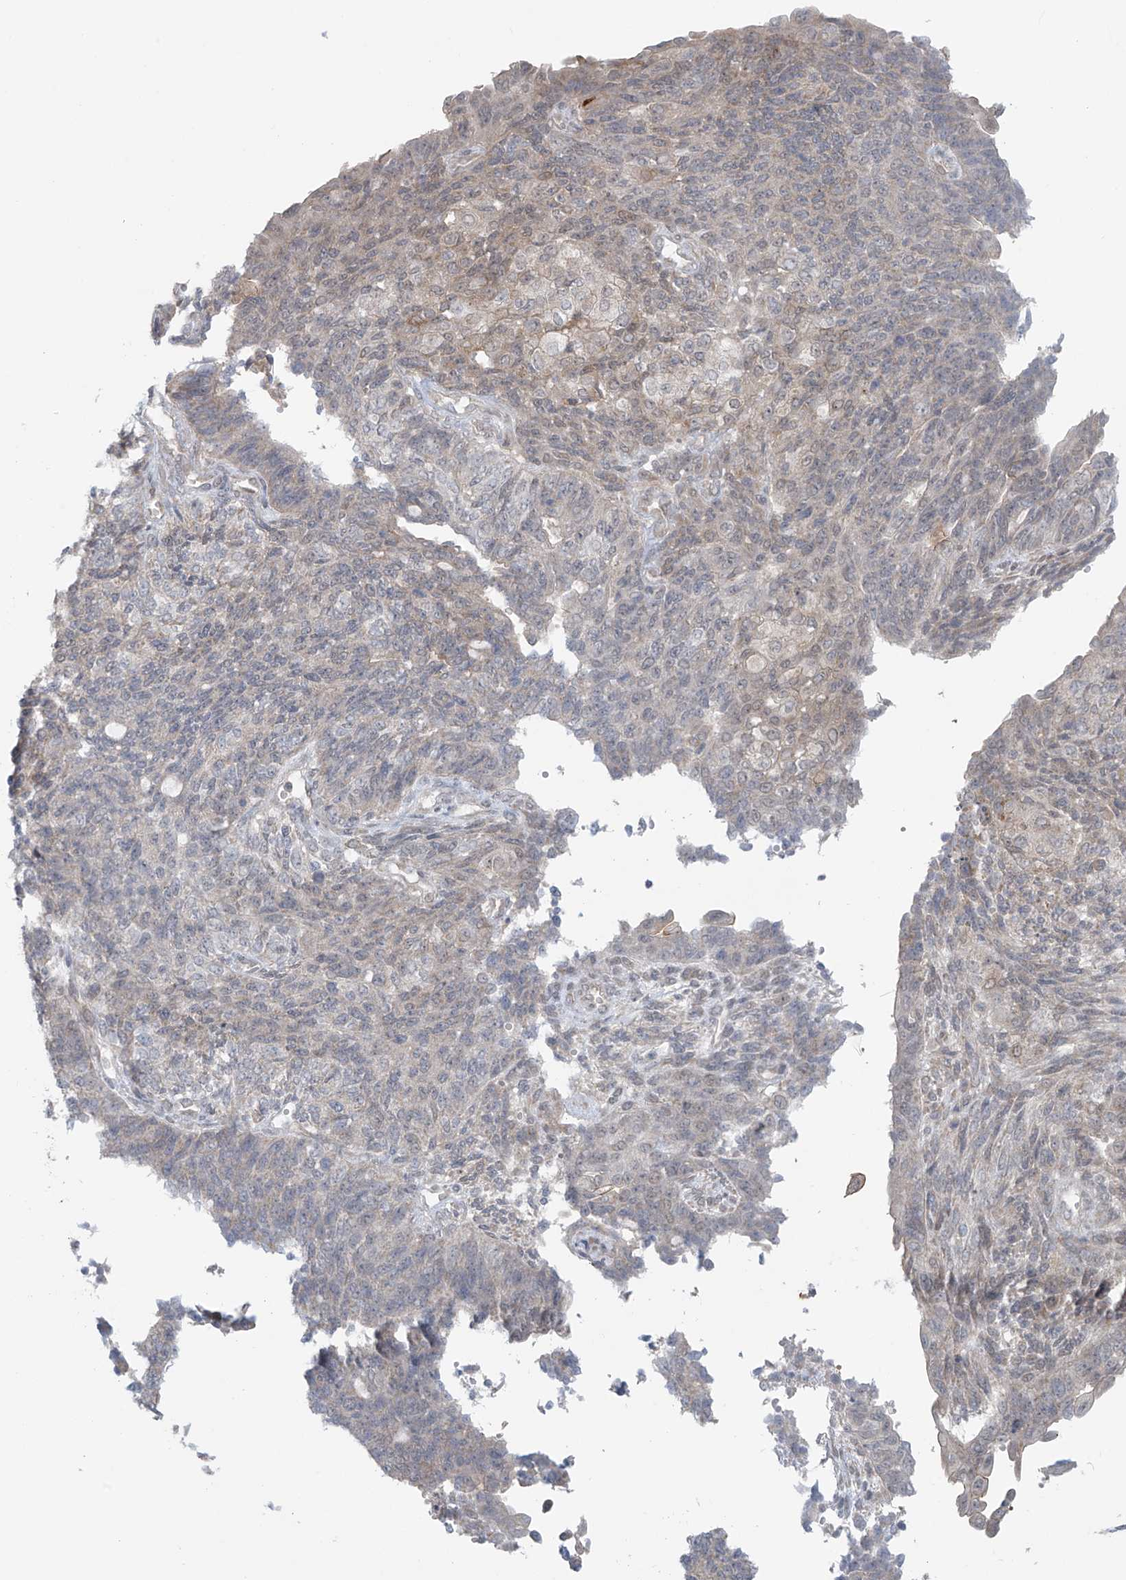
{"staining": {"intensity": "negative", "quantity": "none", "location": "none"}, "tissue": "endometrial cancer", "cell_type": "Tumor cells", "image_type": "cancer", "snomed": [{"axis": "morphology", "description": "Adenocarcinoma, NOS"}, {"axis": "topography", "description": "Endometrium"}], "caption": "IHC histopathology image of endometrial cancer stained for a protein (brown), which reveals no expression in tumor cells.", "gene": "HDDC2", "patient": {"sex": "female", "age": 32}}